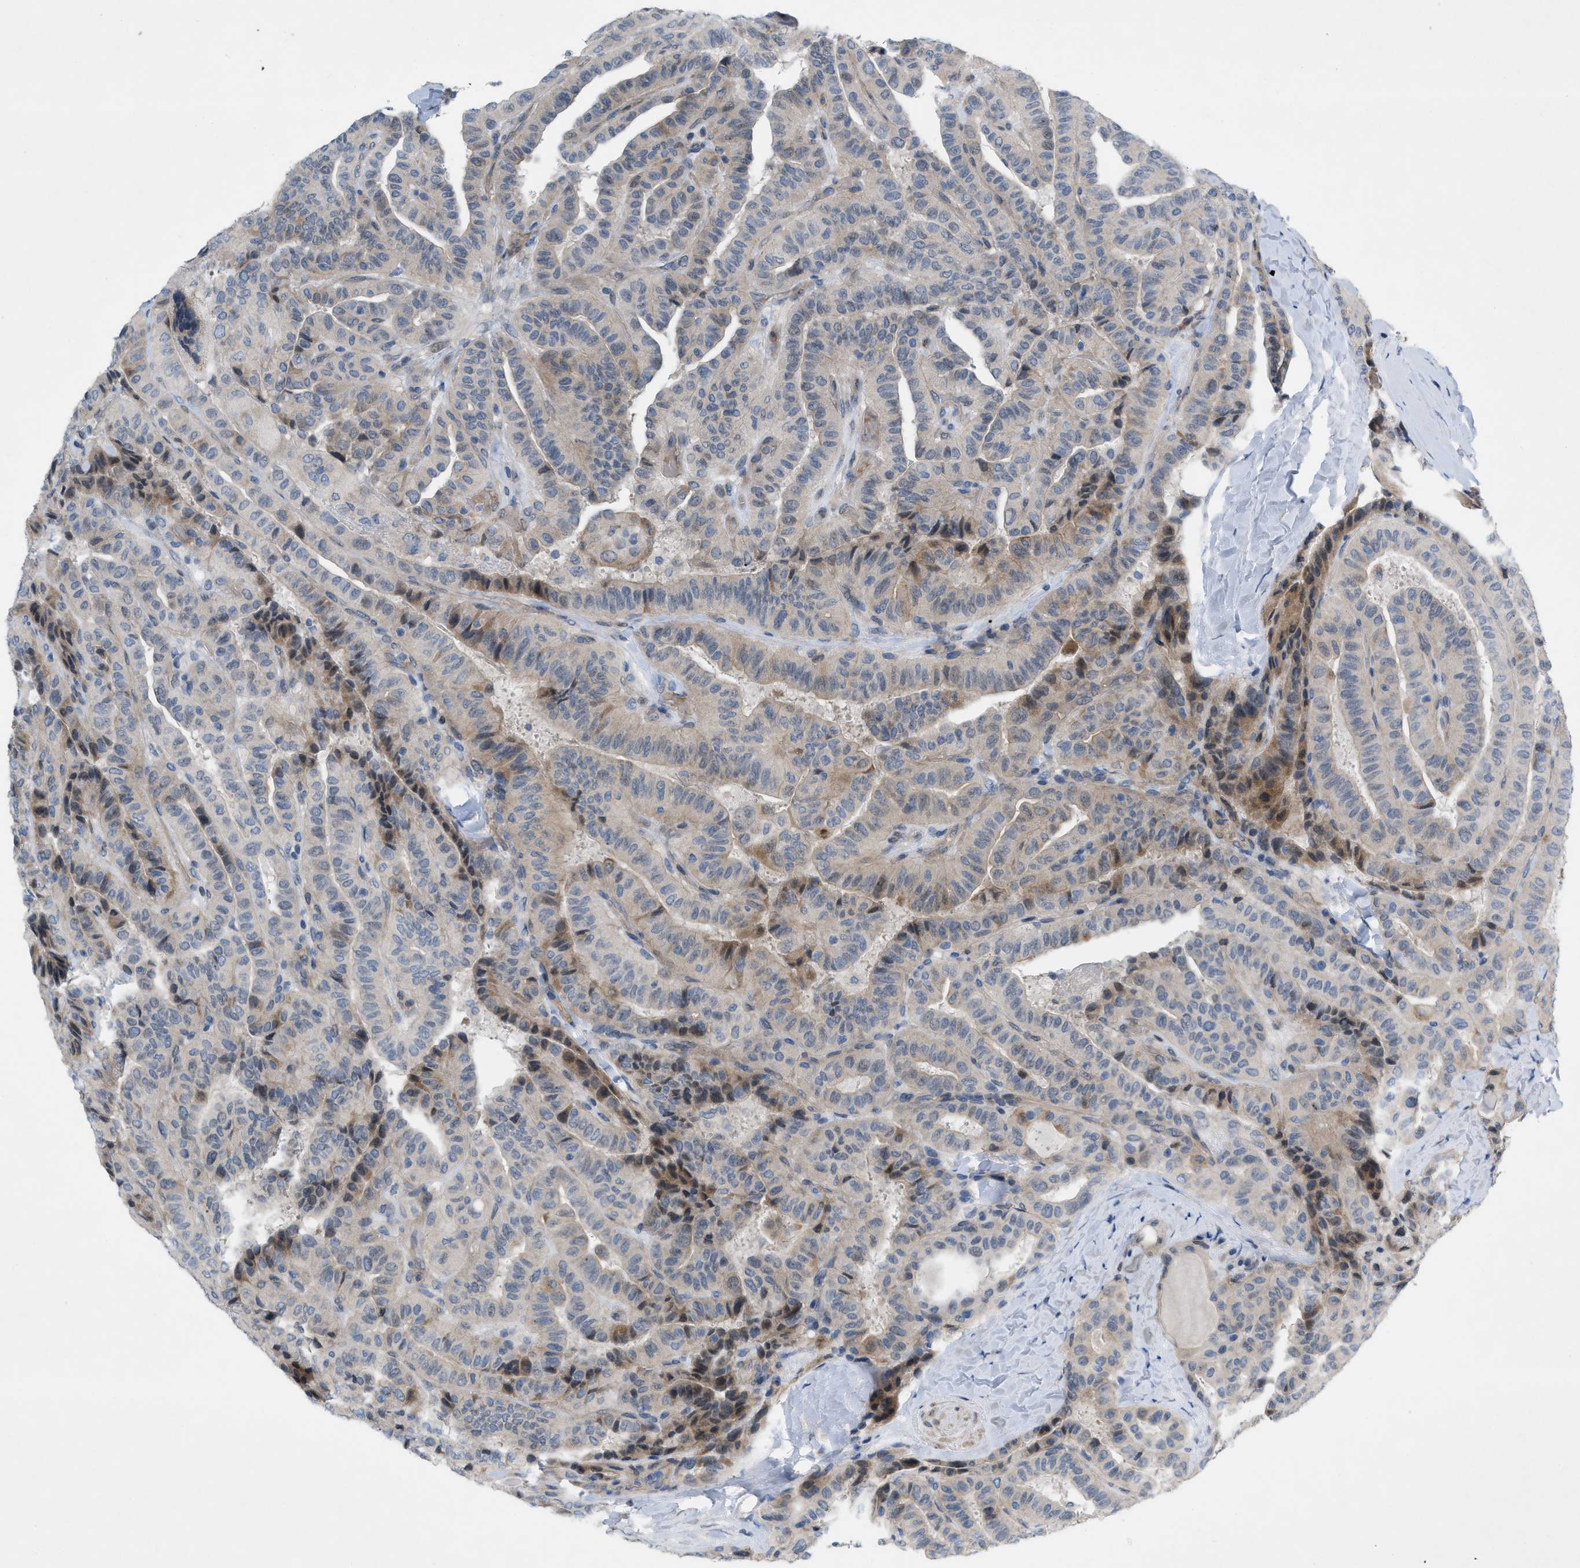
{"staining": {"intensity": "weak", "quantity": "25%-75%", "location": "cytoplasmic/membranous"}, "tissue": "thyroid cancer", "cell_type": "Tumor cells", "image_type": "cancer", "snomed": [{"axis": "morphology", "description": "Papillary adenocarcinoma, NOS"}, {"axis": "topography", "description": "Thyroid gland"}], "caption": "Weak cytoplasmic/membranous expression for a protein is appreciated in about 25%-75% of tumor cells of thyroid papillary adenocarcinoma using immunohistochemistry (IHC).", "gene": "NDEL1", "patient": {"sex": "male", "age": 77}}